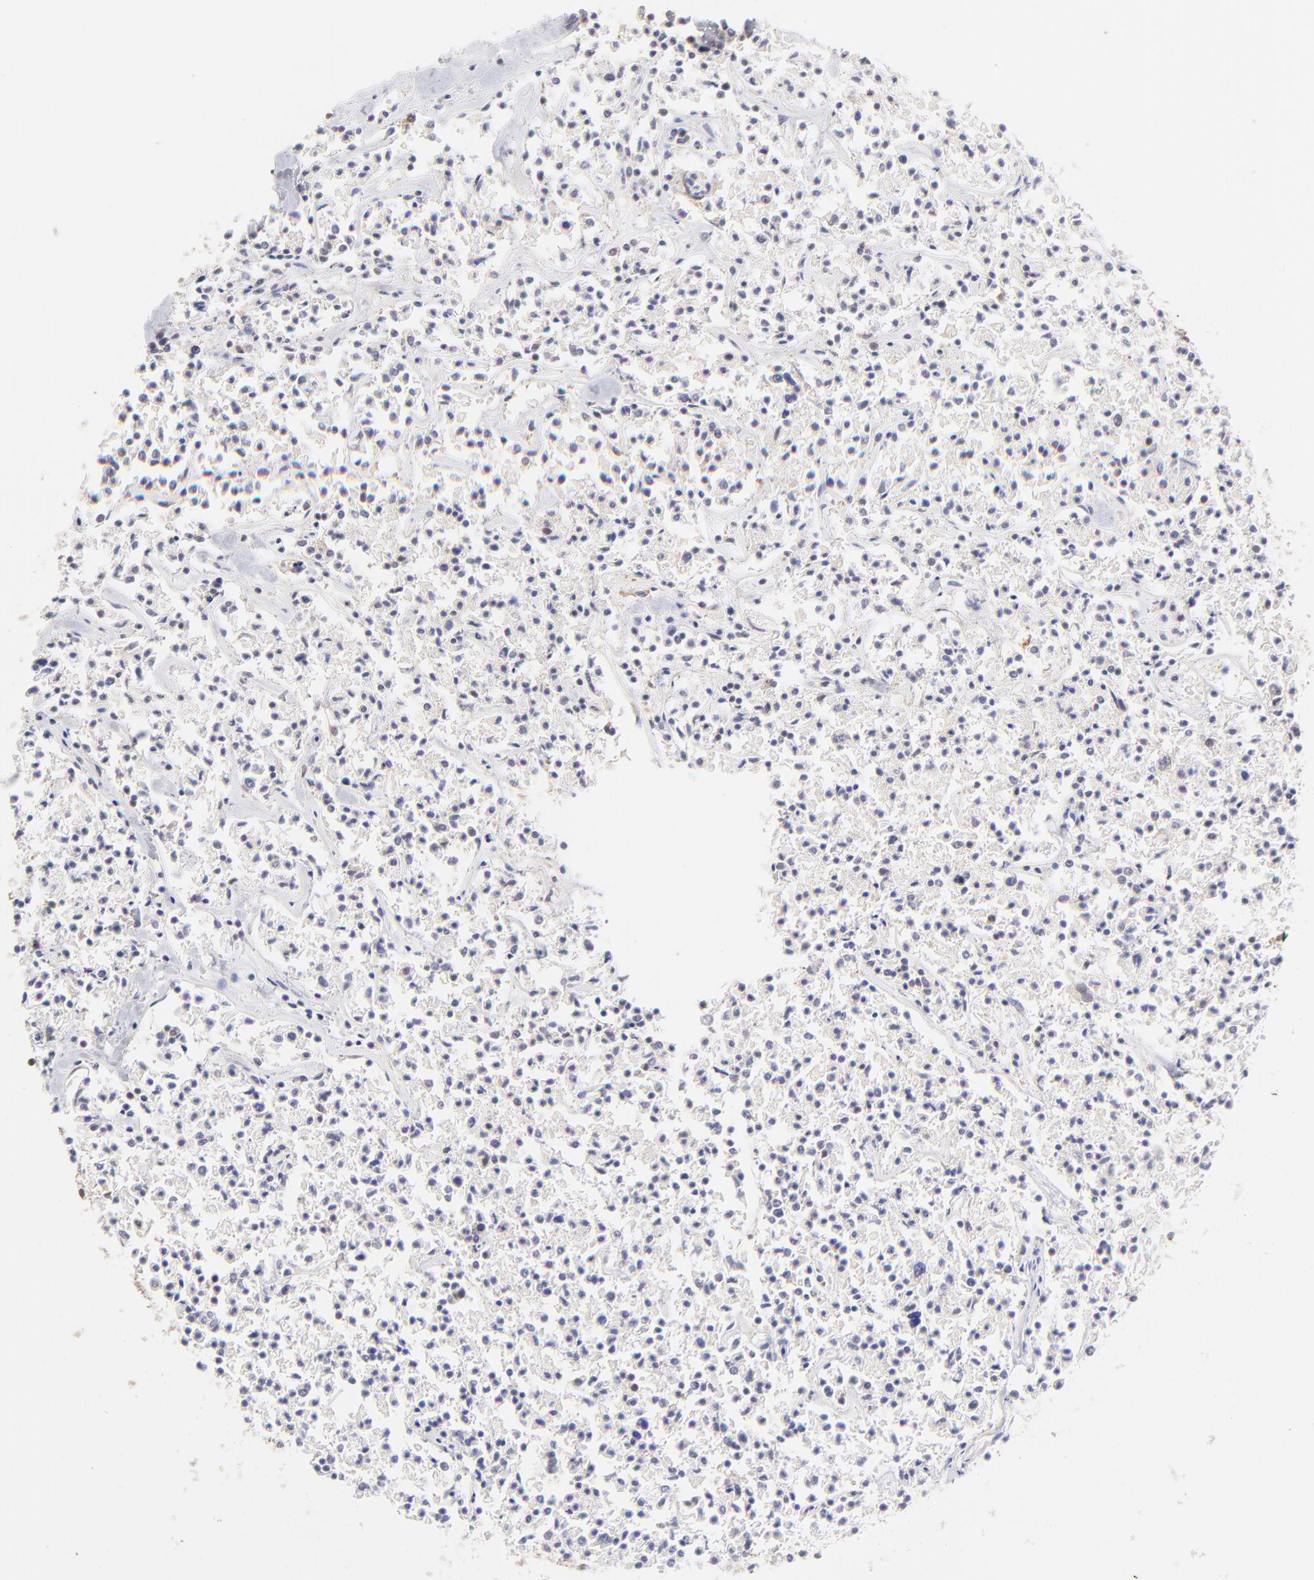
{"staining": {"intensity": "weak", "quantity": "<25%", "location": "cytoplasmic/membranous"}, "tissue": "lymphoma", "cell_type": "Tumor cells", "image_type": "cancer", "snomed": [{"axis": "morphology", "description": "Malignant lymphoma, non-Hodgkin's type, Low grade"}, {"axis": "topography", "description": "Small intestine"}], "caption": "Tumor cells are negative for protein expression in human lymphoma.", "gene": "TNRC6B", "patient": {"sex": "female", "age": 59}}